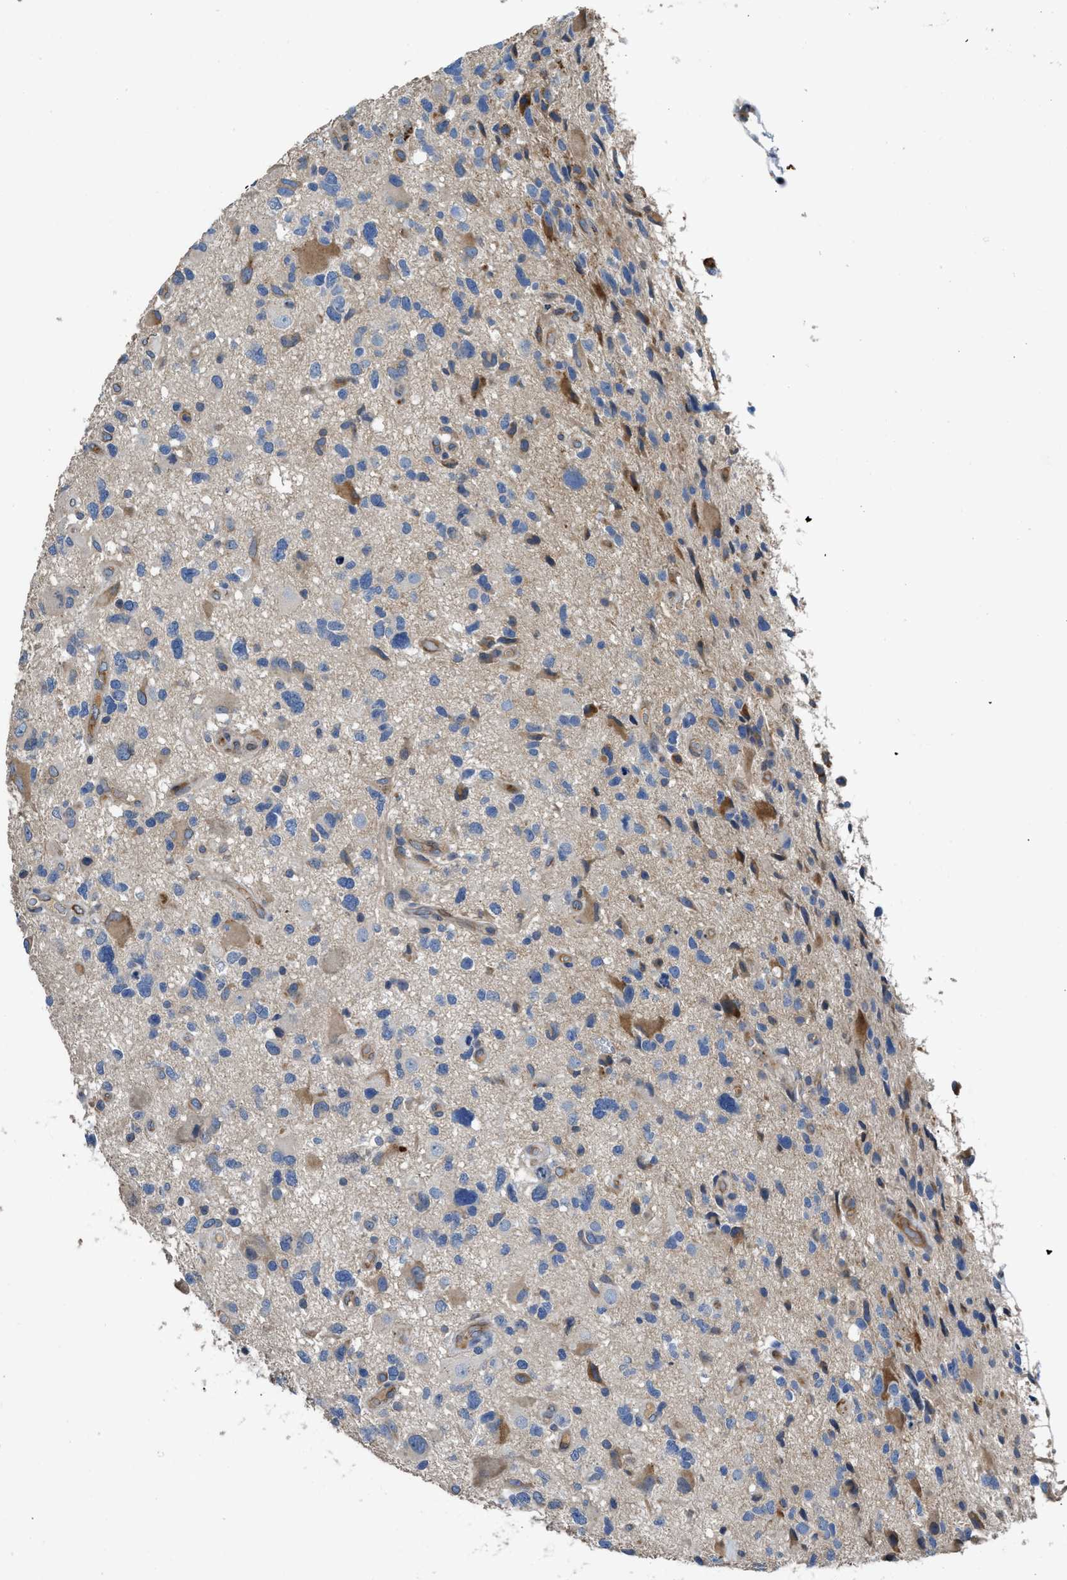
{"staining": {"intensity": "weak", "quantity": "<25%", "location": "cytoplasmic/membranous"}, "tissue": "glioma", "cell_type": "Tumor cells", "image_type": "cancer", "snomed": [{"axis": "morphology", "description": "Glioma, malignant, High grade"}, {"axis": "topography", "description": "Brain"}], "caption": "This is an immunohistochemistry image of malignant glioma (high-grade). There is no staining in tumor cells.", "gene": "GGCX", "patient": {"sex": "male", "age": 33}}